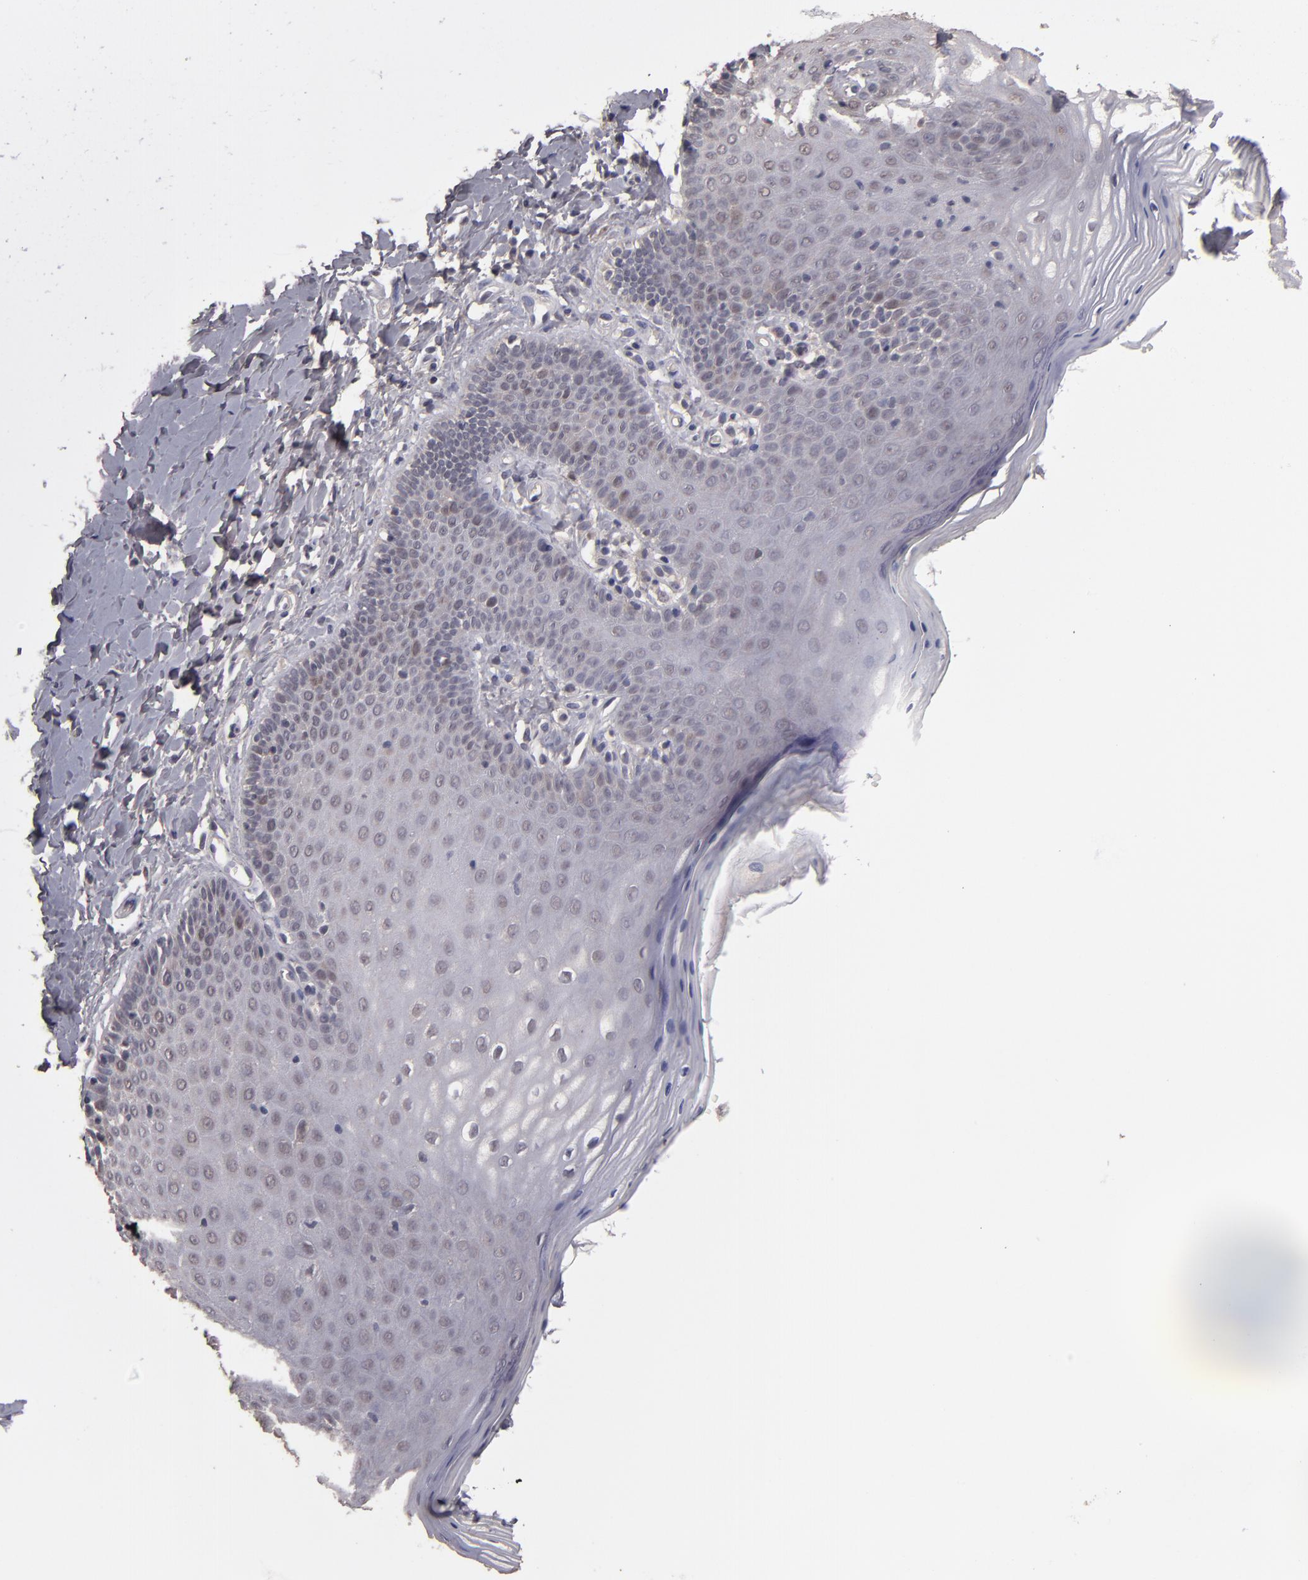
{"staining": {"intensity": "weak", "quantity": "<25%", "location": "cytoplasmic/membranous"}, "tissue": "vagina", "cell_type": "Squamous epithelial cells", "image_type": "normal", "snomed": [{"axis": "morphology", "description": "Normal tissue, NOS"}, {"axis": "topography", "description": "Vagina"}], "caption": "Immunohistochemistry of normal human vagina demonstrates no staining in squamous epithelial cells.", "gene": "TYMS", "patient": {"sex": "female", "age": 55}}